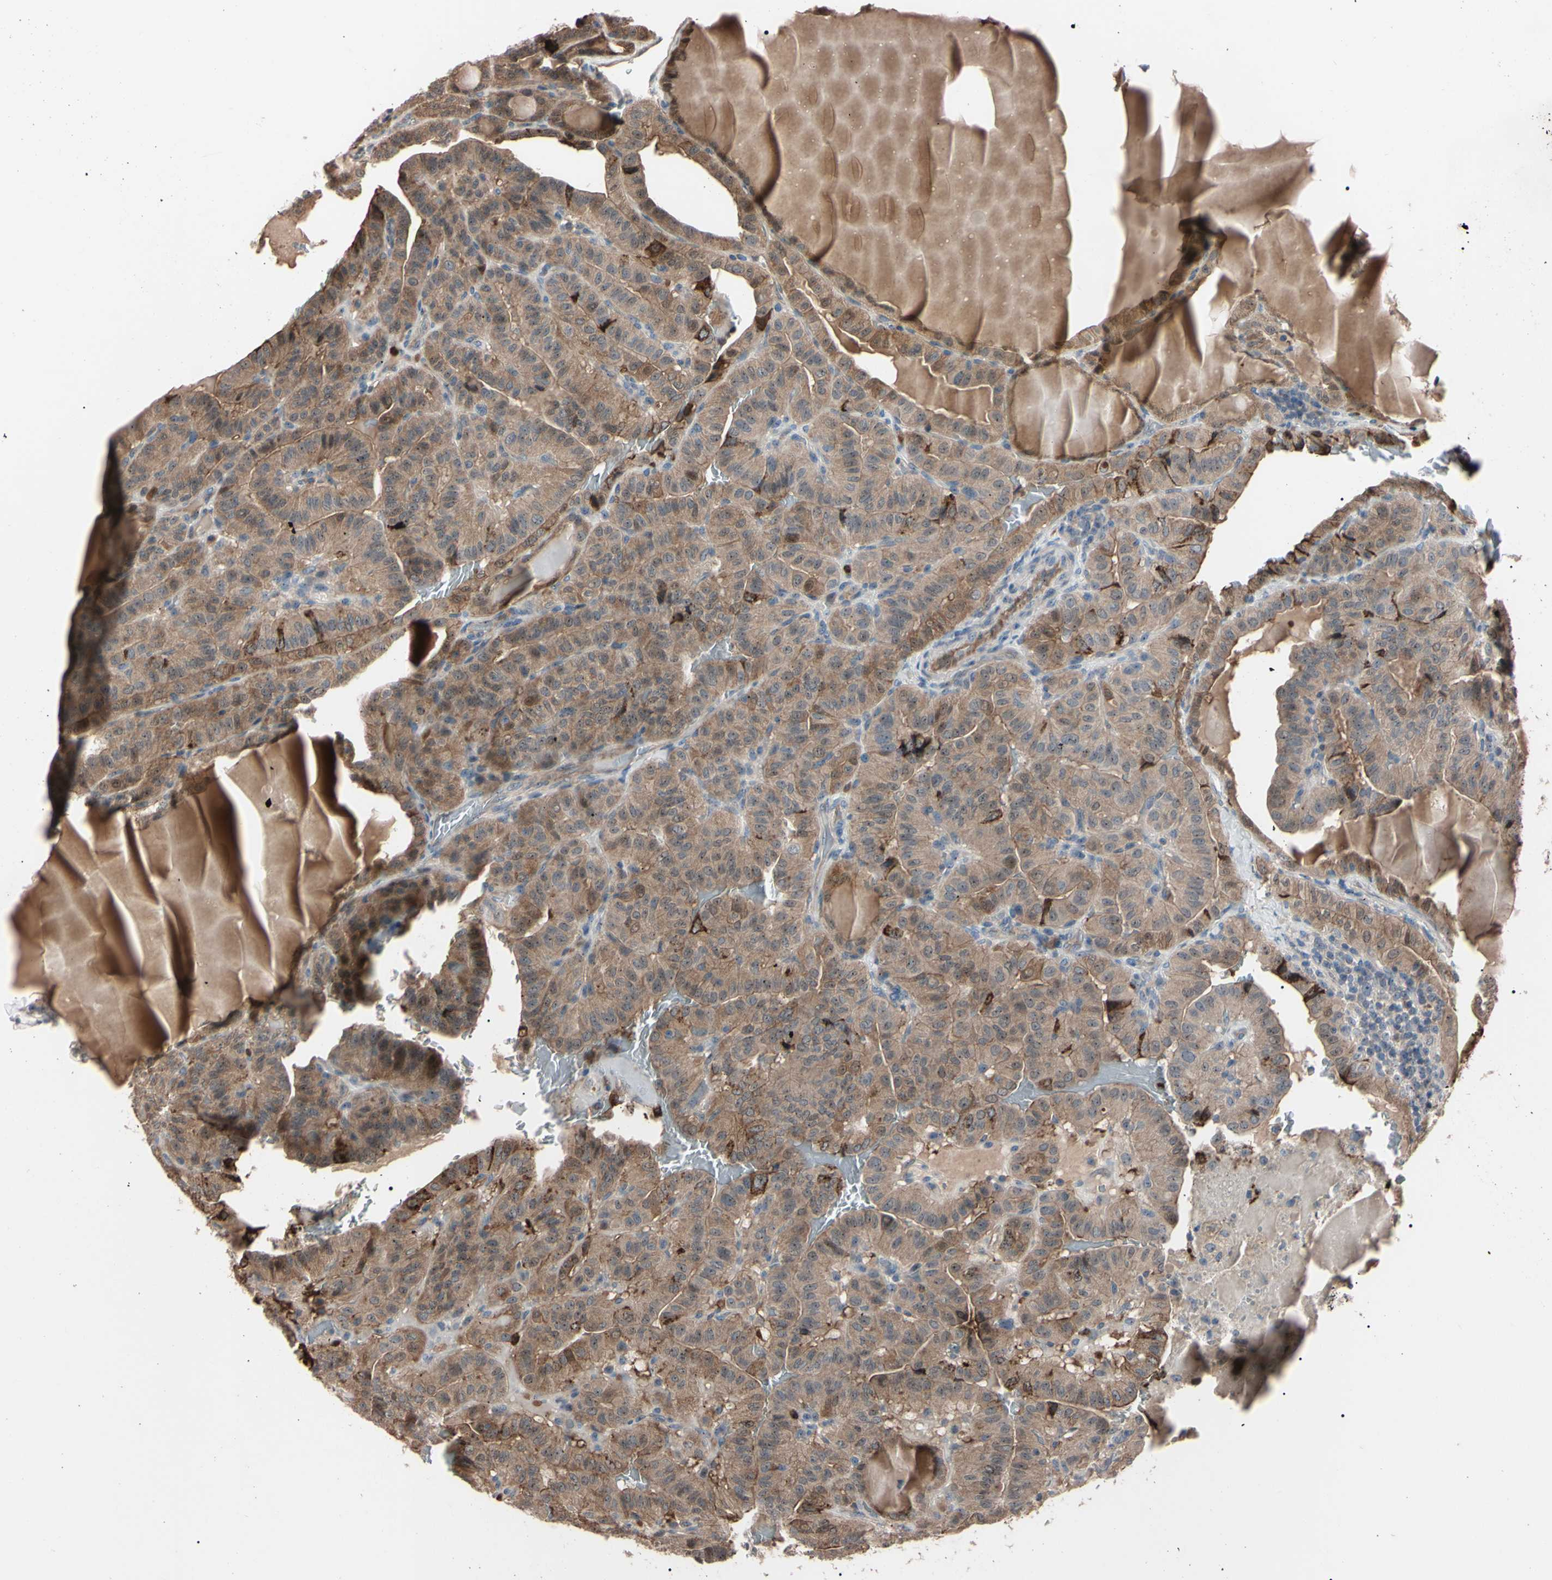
{"staining": {"intensity": "strong", "quantity": "<25%", "location": "cytoplasmic/membranous,nuclear"}, "tissue": "thyroid cancer", "cell_type": "Tumor cells", "image_type": "cancer", "snomed": [{"axis": "morphology", "description": "Papillary adenocarcinoma, NOS"}, {"axis": "topography", "description": "Thyroid gland"}], "caption": "Papillary adenocarcinoma (thyroid) tissue shows strong cytoplasmic/membranous and nuclear staining in approximately <25% of tumor cells Immunohistochemistry (ihc) stains the protein in brown and the nuclei are stained blue.", "gene": "TRAF5", "patient": {"sex": "male", "age": 77}}